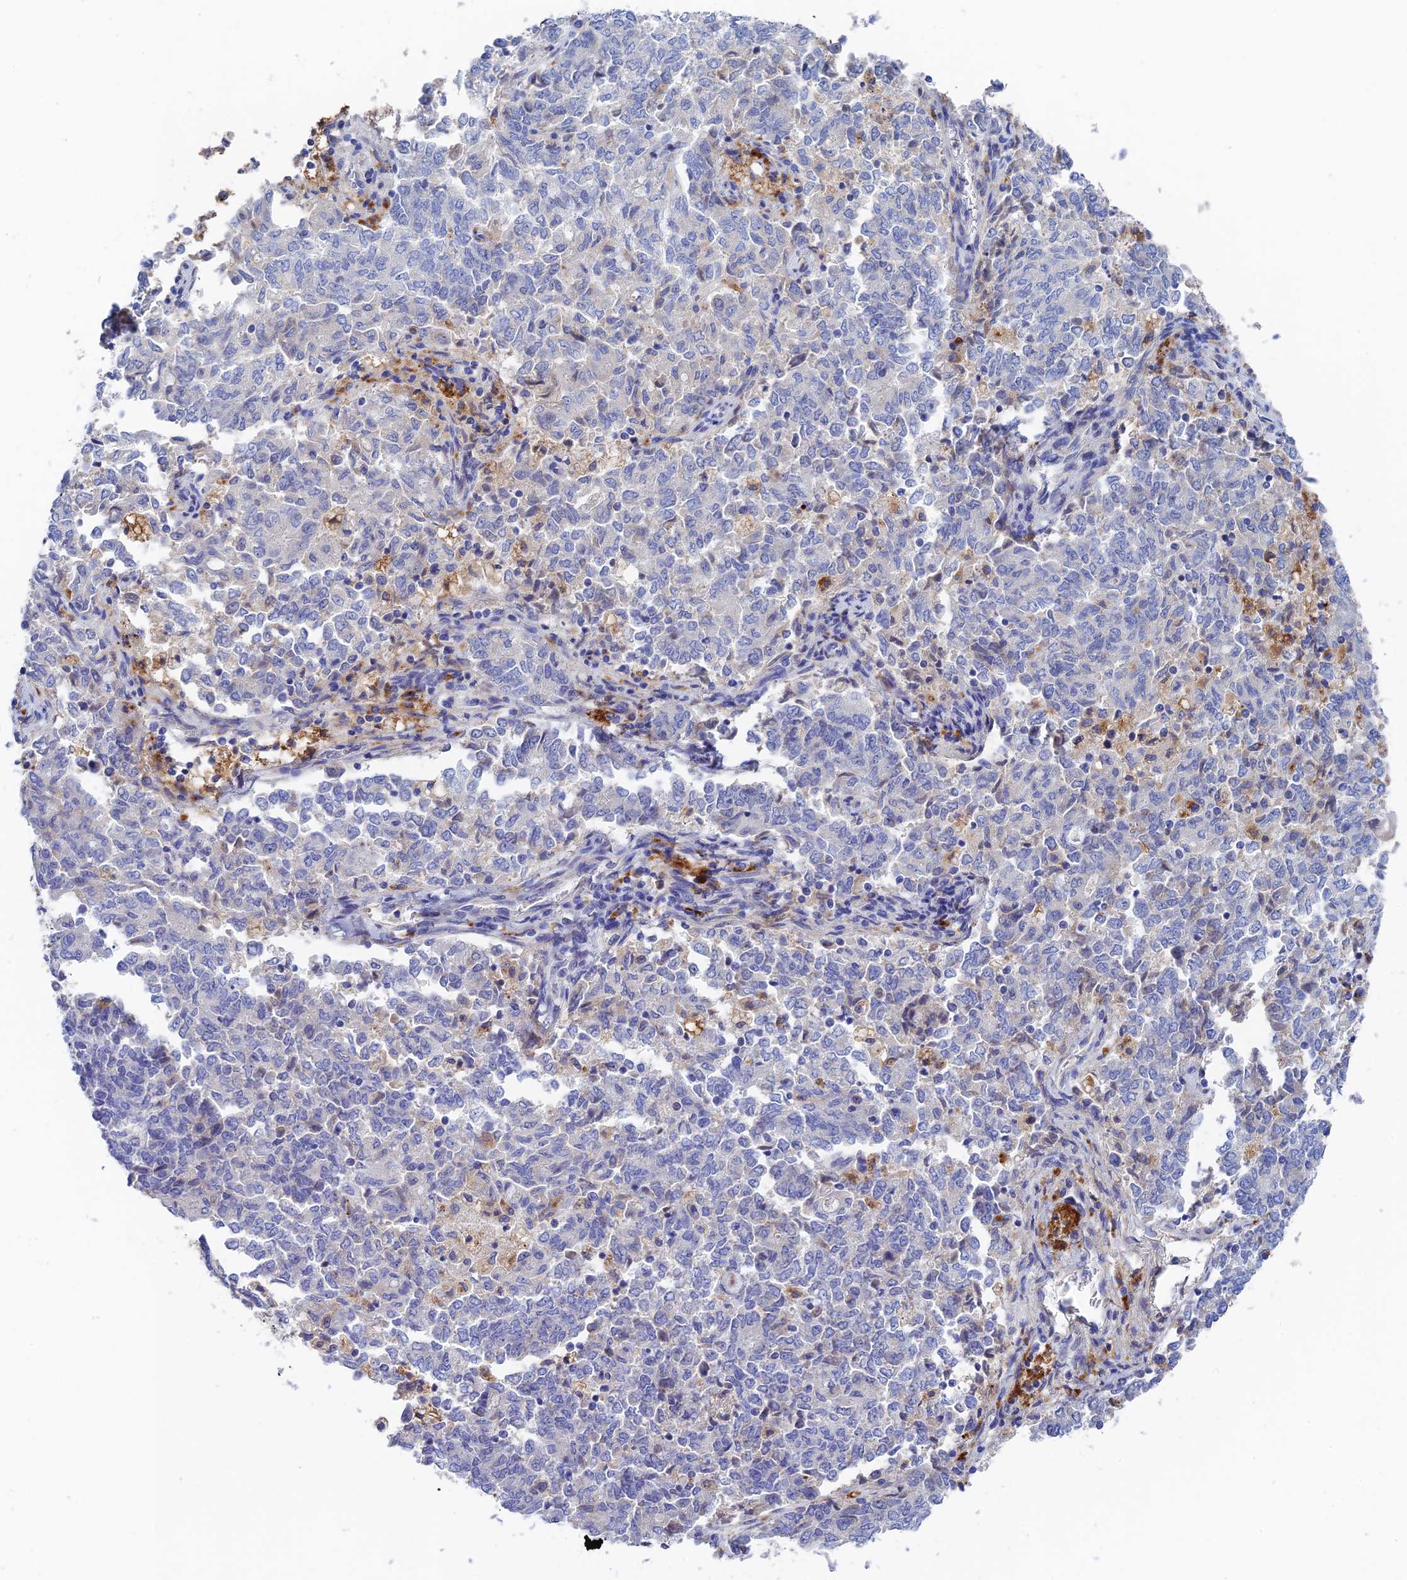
{"staining": {"intensity": "negative", "quantity": "none", "location": "none"}, "tissue": "endometrial cancer", "cell_type": "Tumor cells", "image_type": "cancer", "snomed": [{"axis": "morphology", "description": "Adenocarcinoma, NOS"}, {"axis": "topography", "description": "Endometrium"}], "caption": "The histopathology image demonstrates no staining of tumor cells in endometrial cancer.", "gene": "RPGRIP1L", "patient": {"sex": "female", "age": 80}}